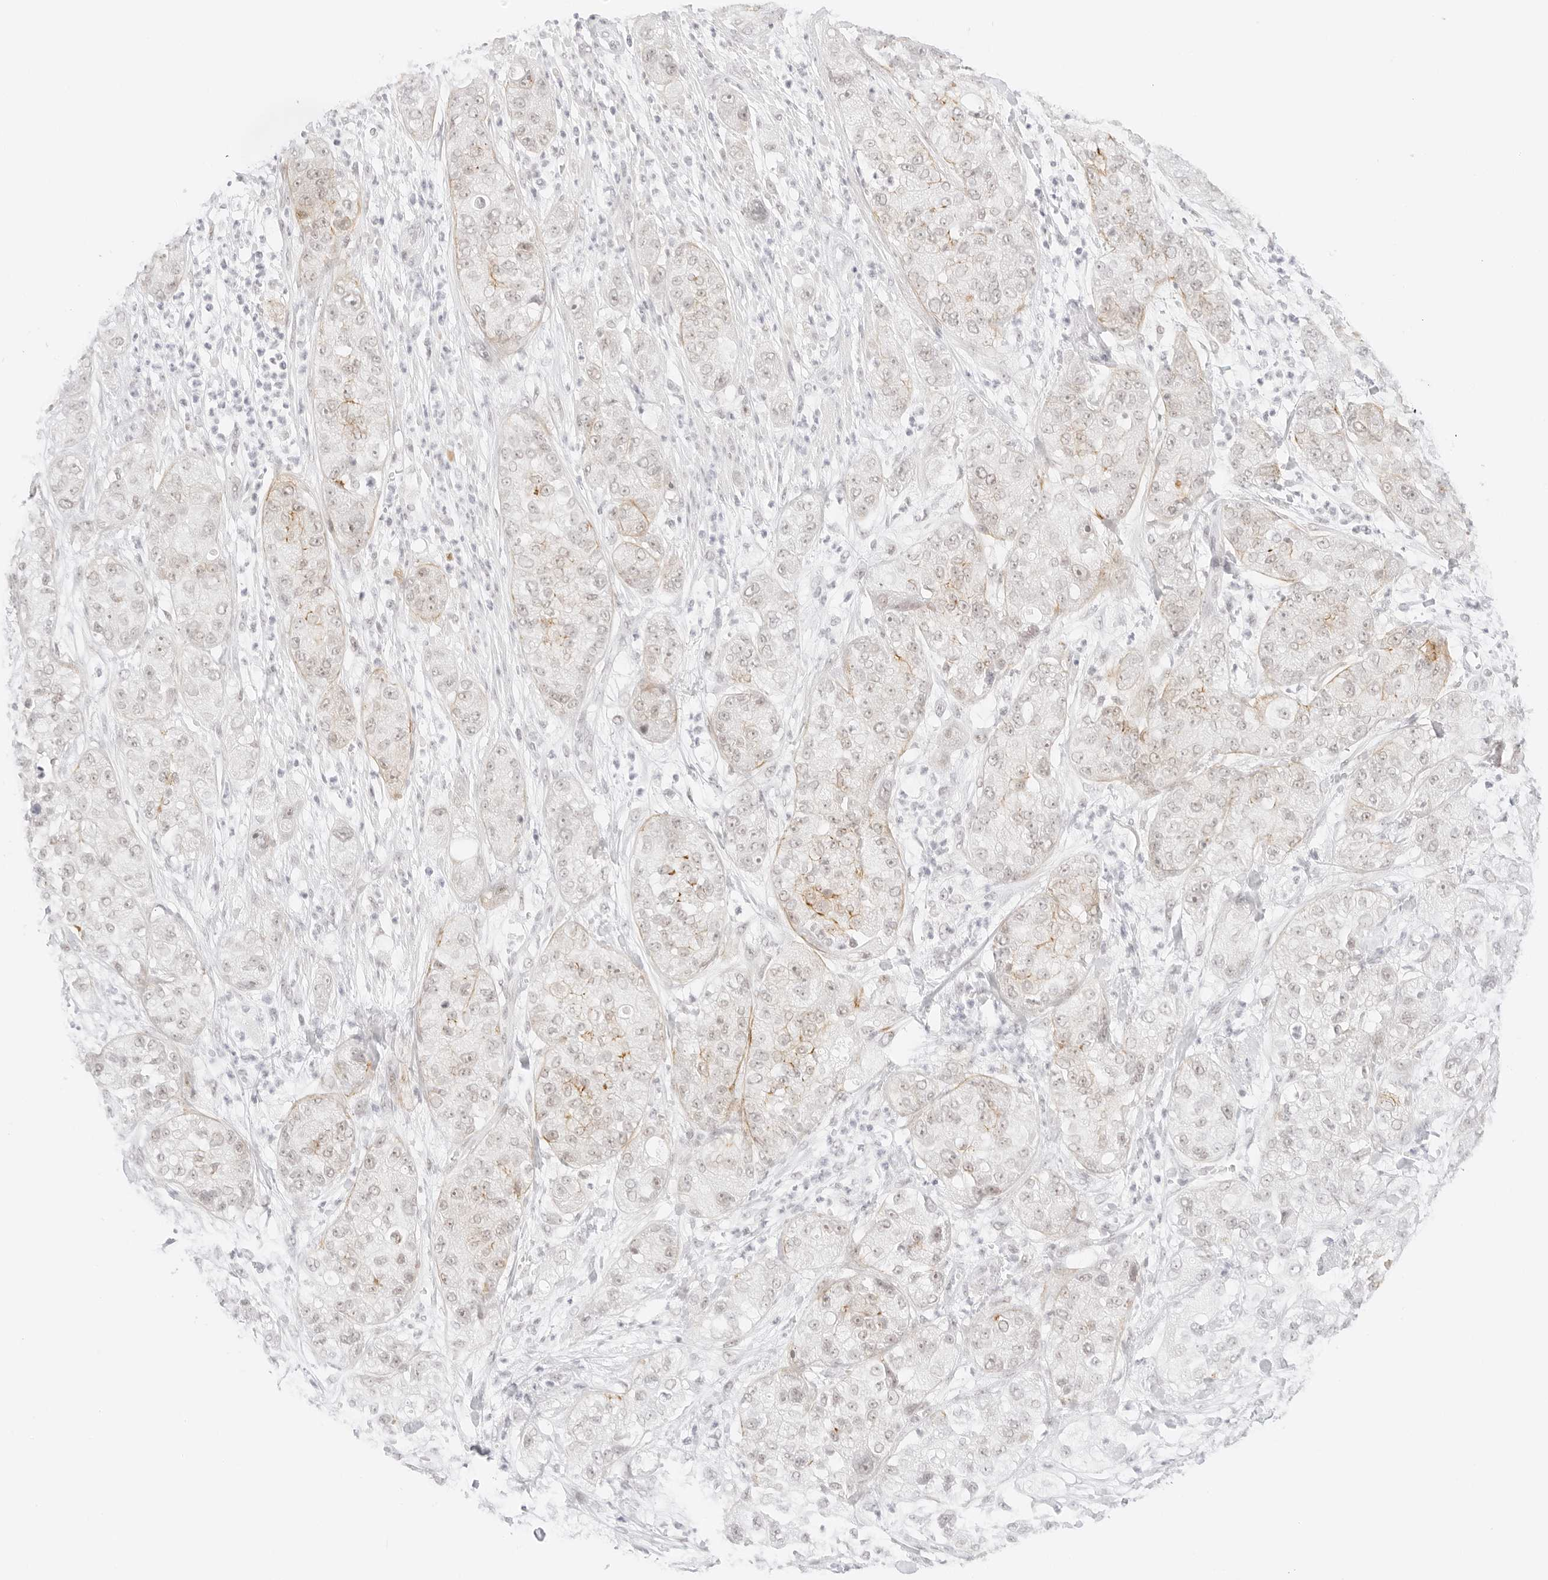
{"staining": {"intensity": "weak", "quantity": "<25%", "location": "cytoplasmic/membranous,nuclear"}, "tissue": "pancreatic cancer", "cell_type": "Tumor cells", "image_type": "cancer", "snomed": [{"axis": "morphology", "description": "Adenocarcinoma, NOS"}, {"axis": "topography", "description": "Pancreas"}], "caption": "The immunohistochemistry image has no significant expression in tumor cells of adenocarcinoma (pancreatic) tissue.", "gene": "ITGA6", "patient": {"sex": "female", "age": 78}}